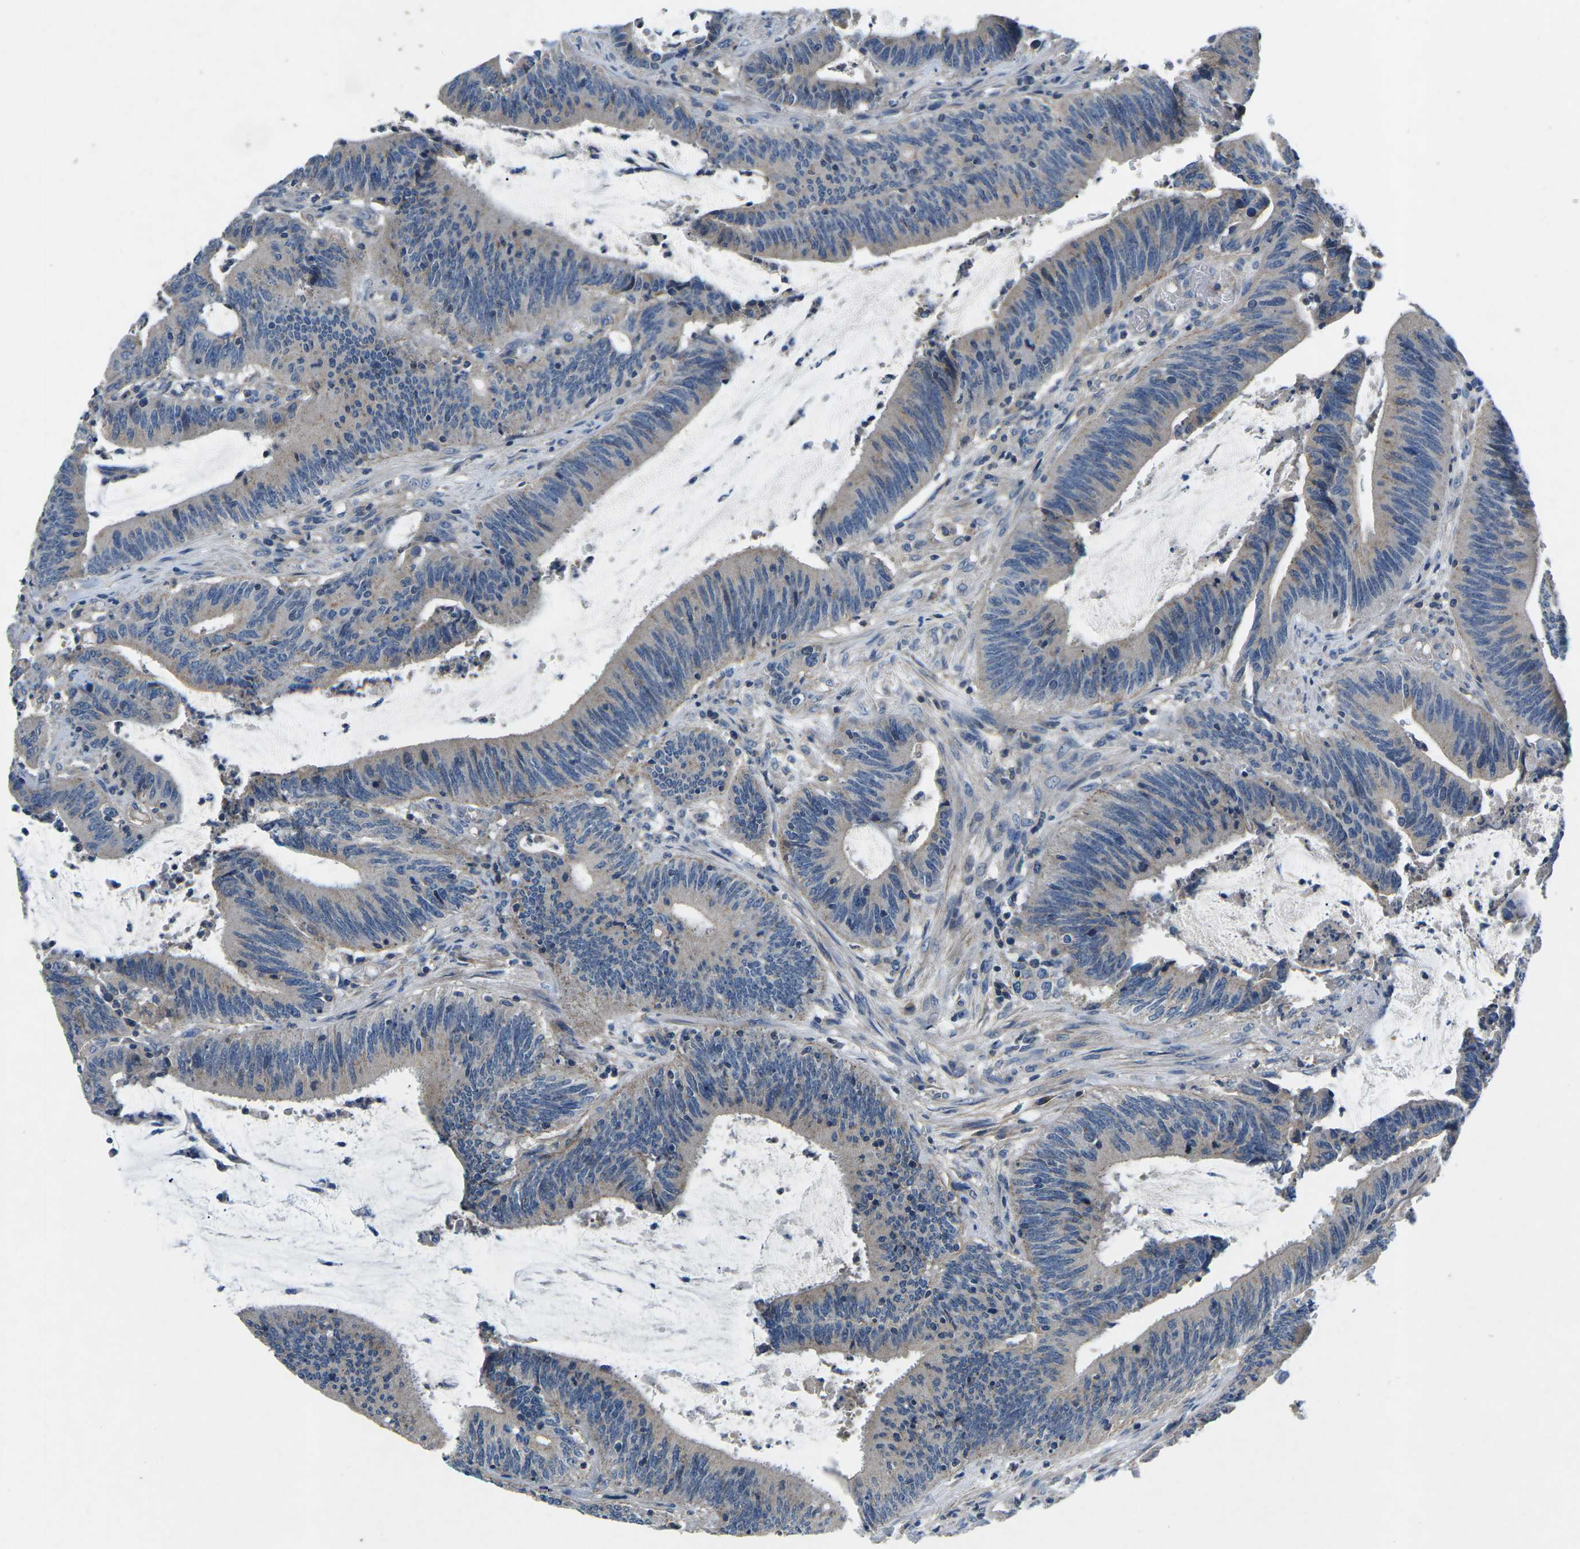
{"staining": {"intensity": "weak", "quantity": "<25%", "location": "cytoplasmic/membranous"}, "tissue": "colorectal cancer", "cell_type": "Tumor cells", "image_type": "cancer", "snomed": [{"axis": "morphology", "description": "Normal tissue, NOS"}, {"axis": "morphology", "description": "Adenocarcinoma, NOS"}, {"axis": "topography", "description": "Rectum"}], "caption": "Immunohistochemical staining of adenocarcinoma (colorectal) shows no significant staining in tumor cells.", "gene": "PDCD6IP", "patient": {"sex": "female", "age": 66}}